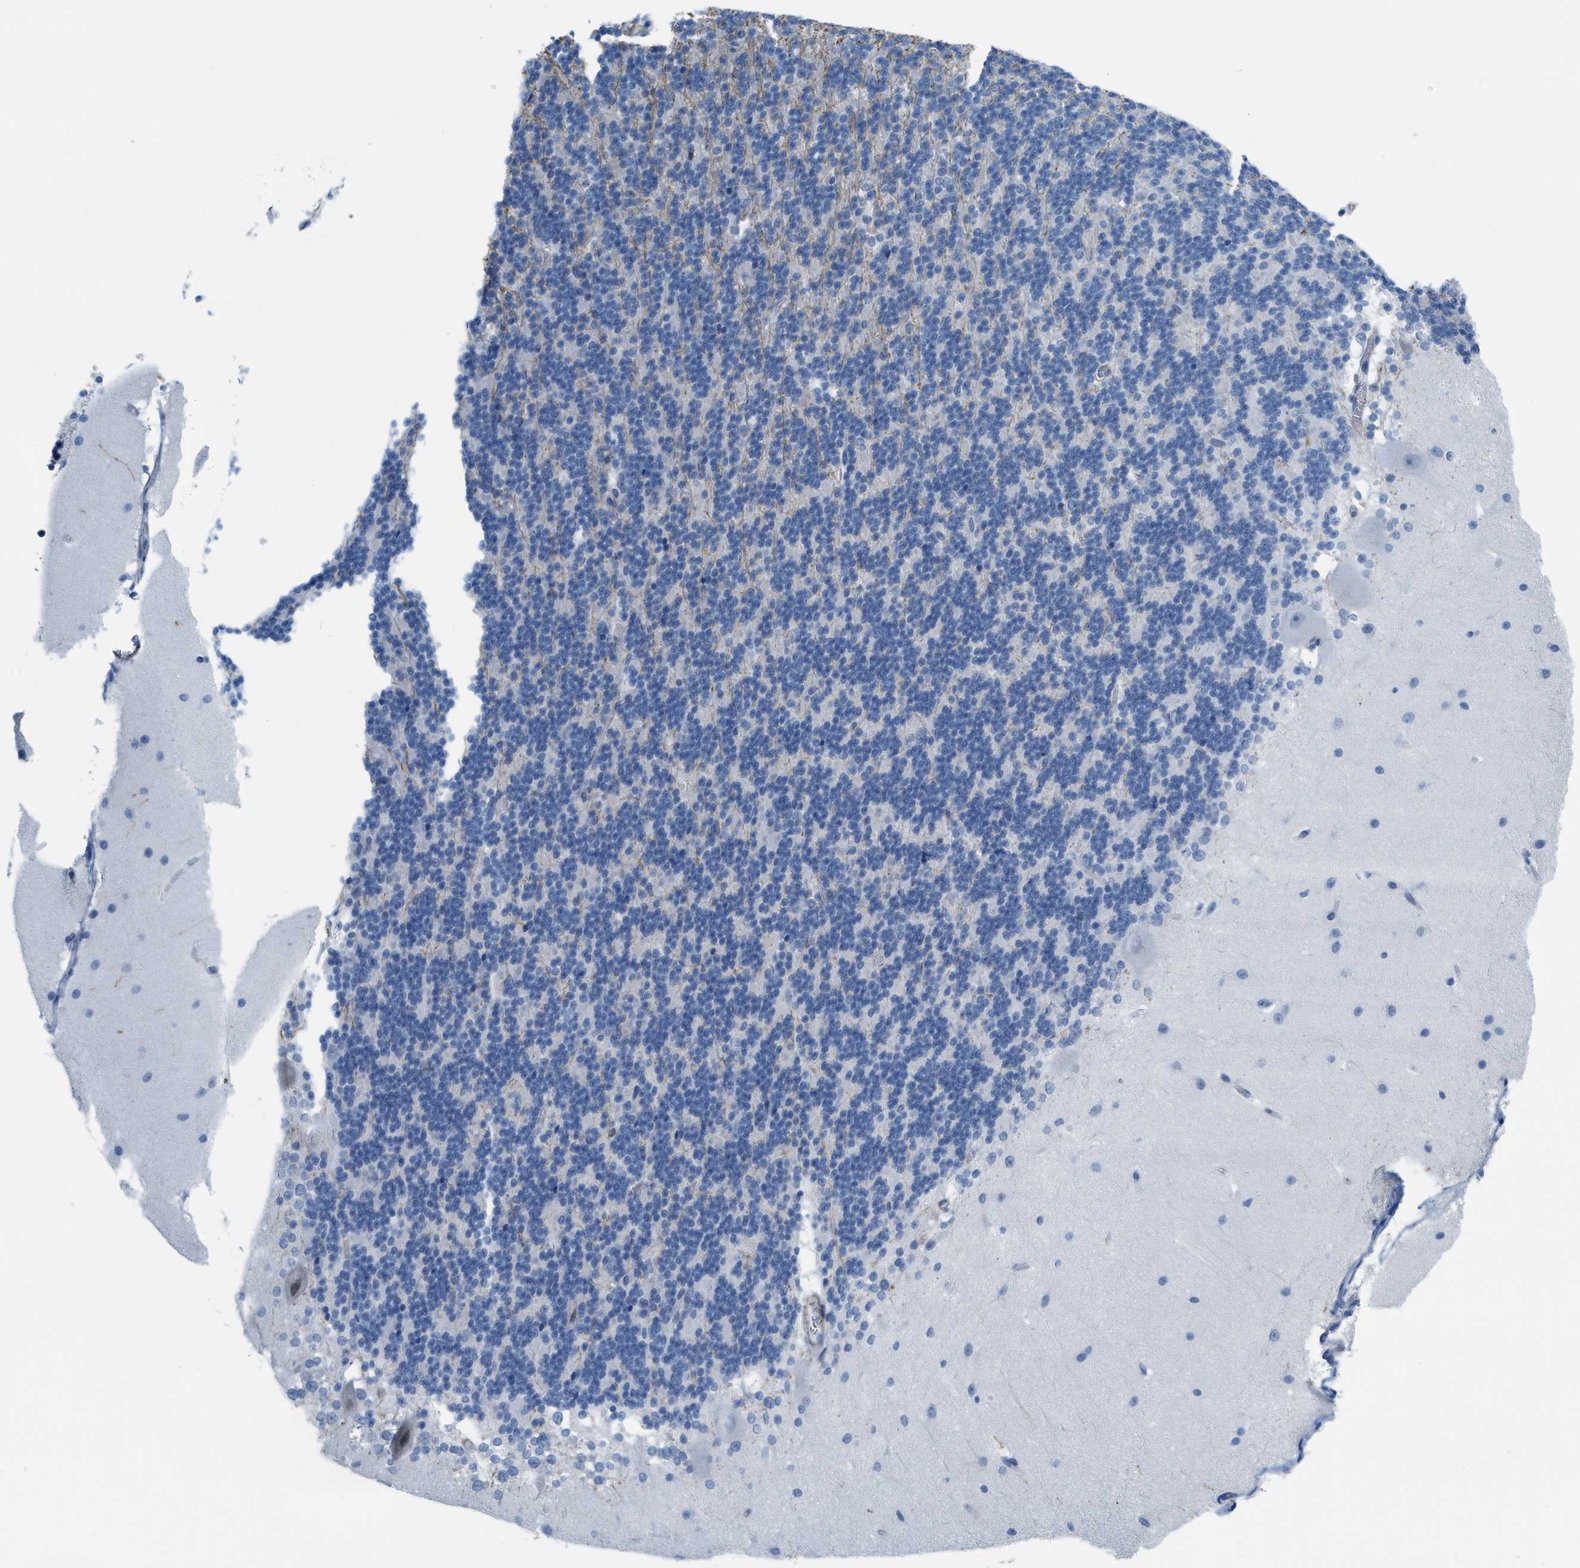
{"staining": {"intensity": "negative", "quantity": "none", "location": "none"}, "tissue": "cerebellum", "cell_type": "Cells in granular layer", "image_type": "normal", "snomed": [{"axis": "morphology", "description": "Normal tissue, NOS"}, {"axis": "topography", "description": "Cerebellum"}], "caption": "High magnification brightfield microscopy of normal cerebellum stained with DAB (3,3'-diaminobenzidine) (brown) and counterstained with hematoxylin (blue): cells in granular layer show no significant positivity. (DAB (3,3'-diaminobenzidine) immunohistochemistry, high magnification).", "gene": "SLC12A1", "patient": {"sex": "female", "age": 19}}